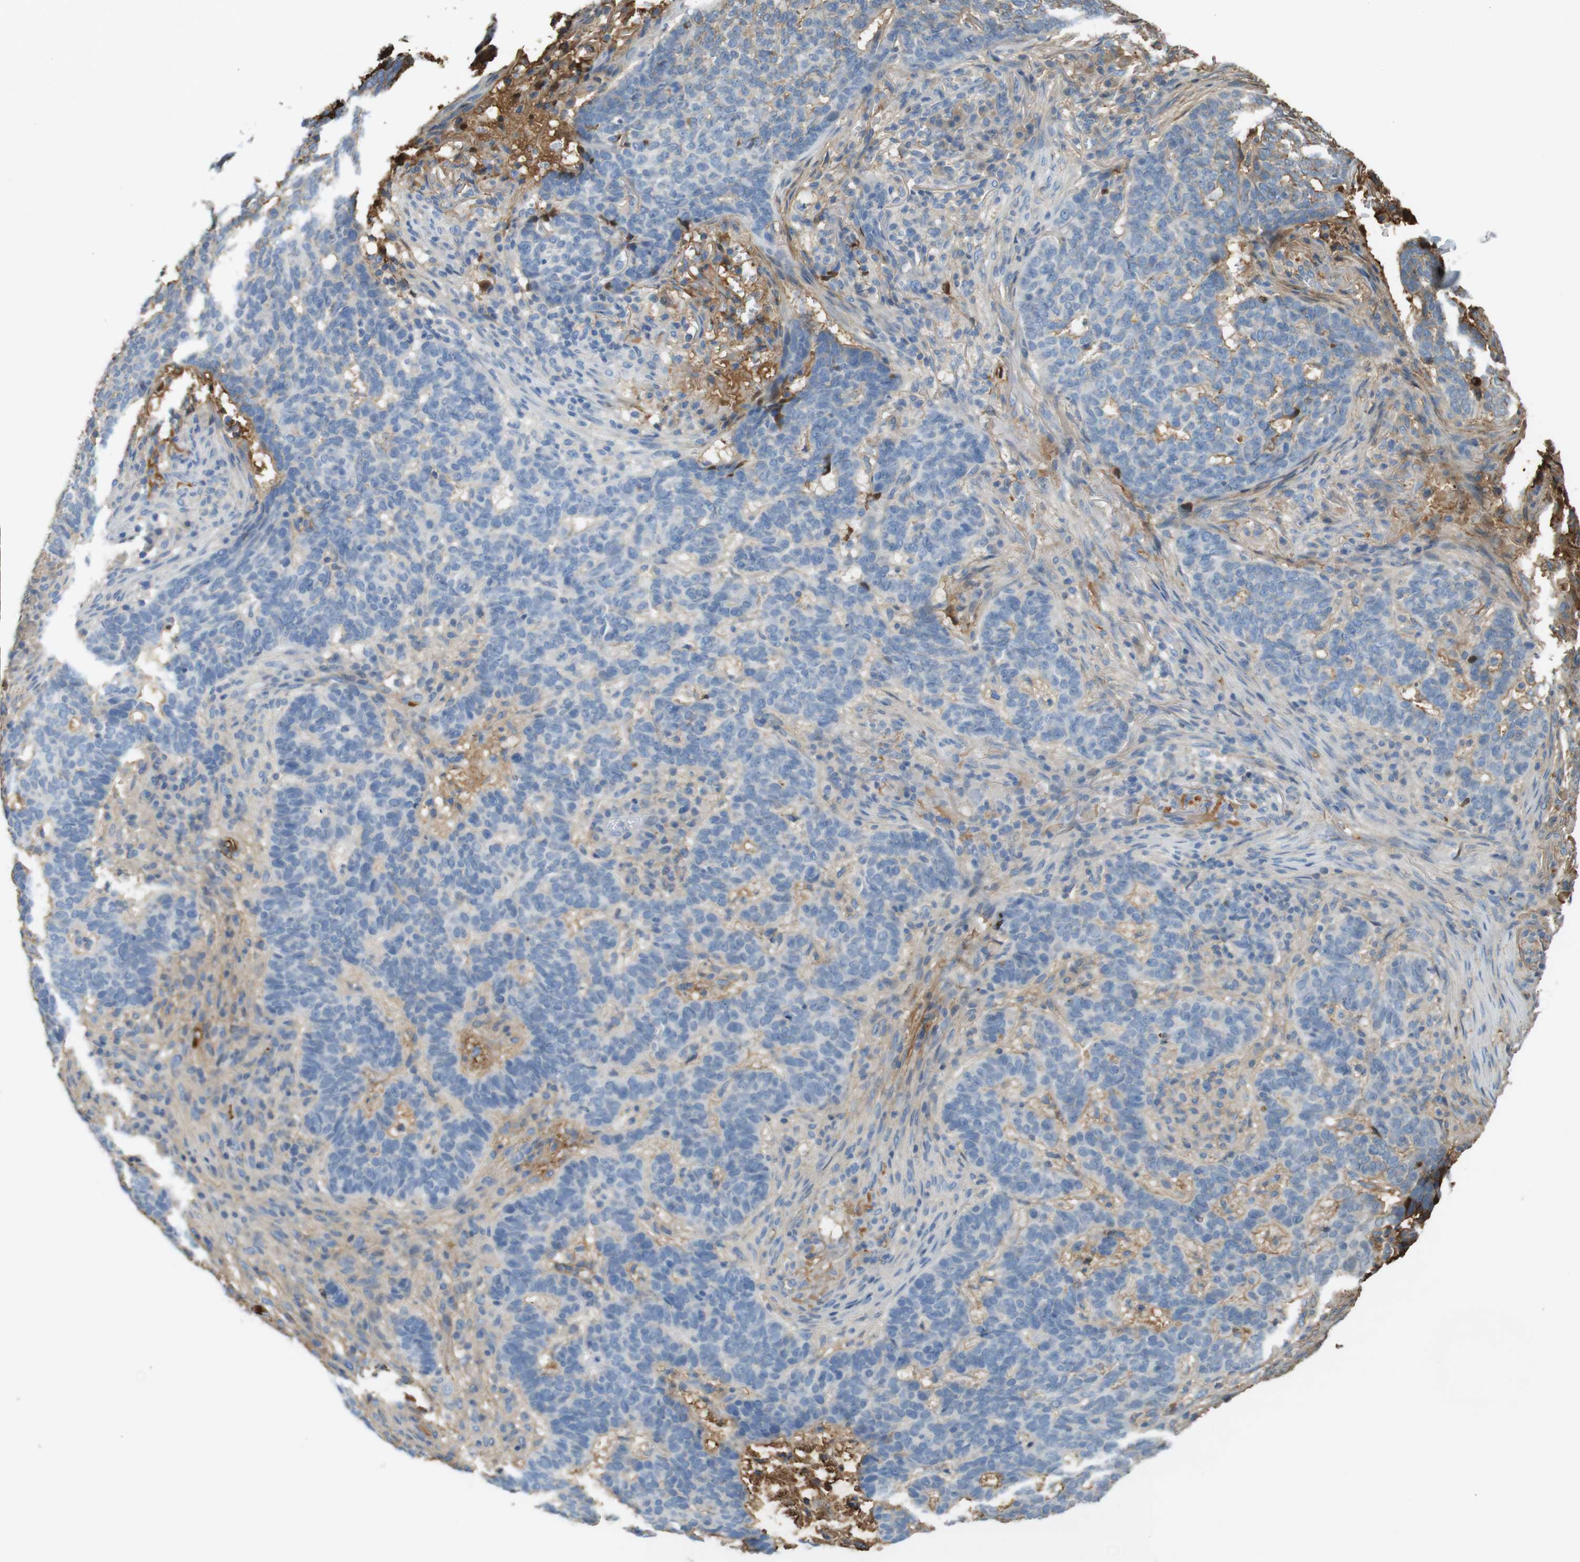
{"staining": {"intensity": "negative", "quantity": "none", "location": "none"}, "tissue": "skin cancer", "cell_type": "Tumor cells", "image_type": "cancer", "snomed": [{"axis": "morphology", "description": "Basal cell carcinoma"}, {"axis": "topography", "description": "Skin"}], "caption": "An image of human basal cell carcinoma (skin) is negative for staining in tumor cells.", "gene": "LTBP4", "patient": {"sex": "male", "age": 85}}